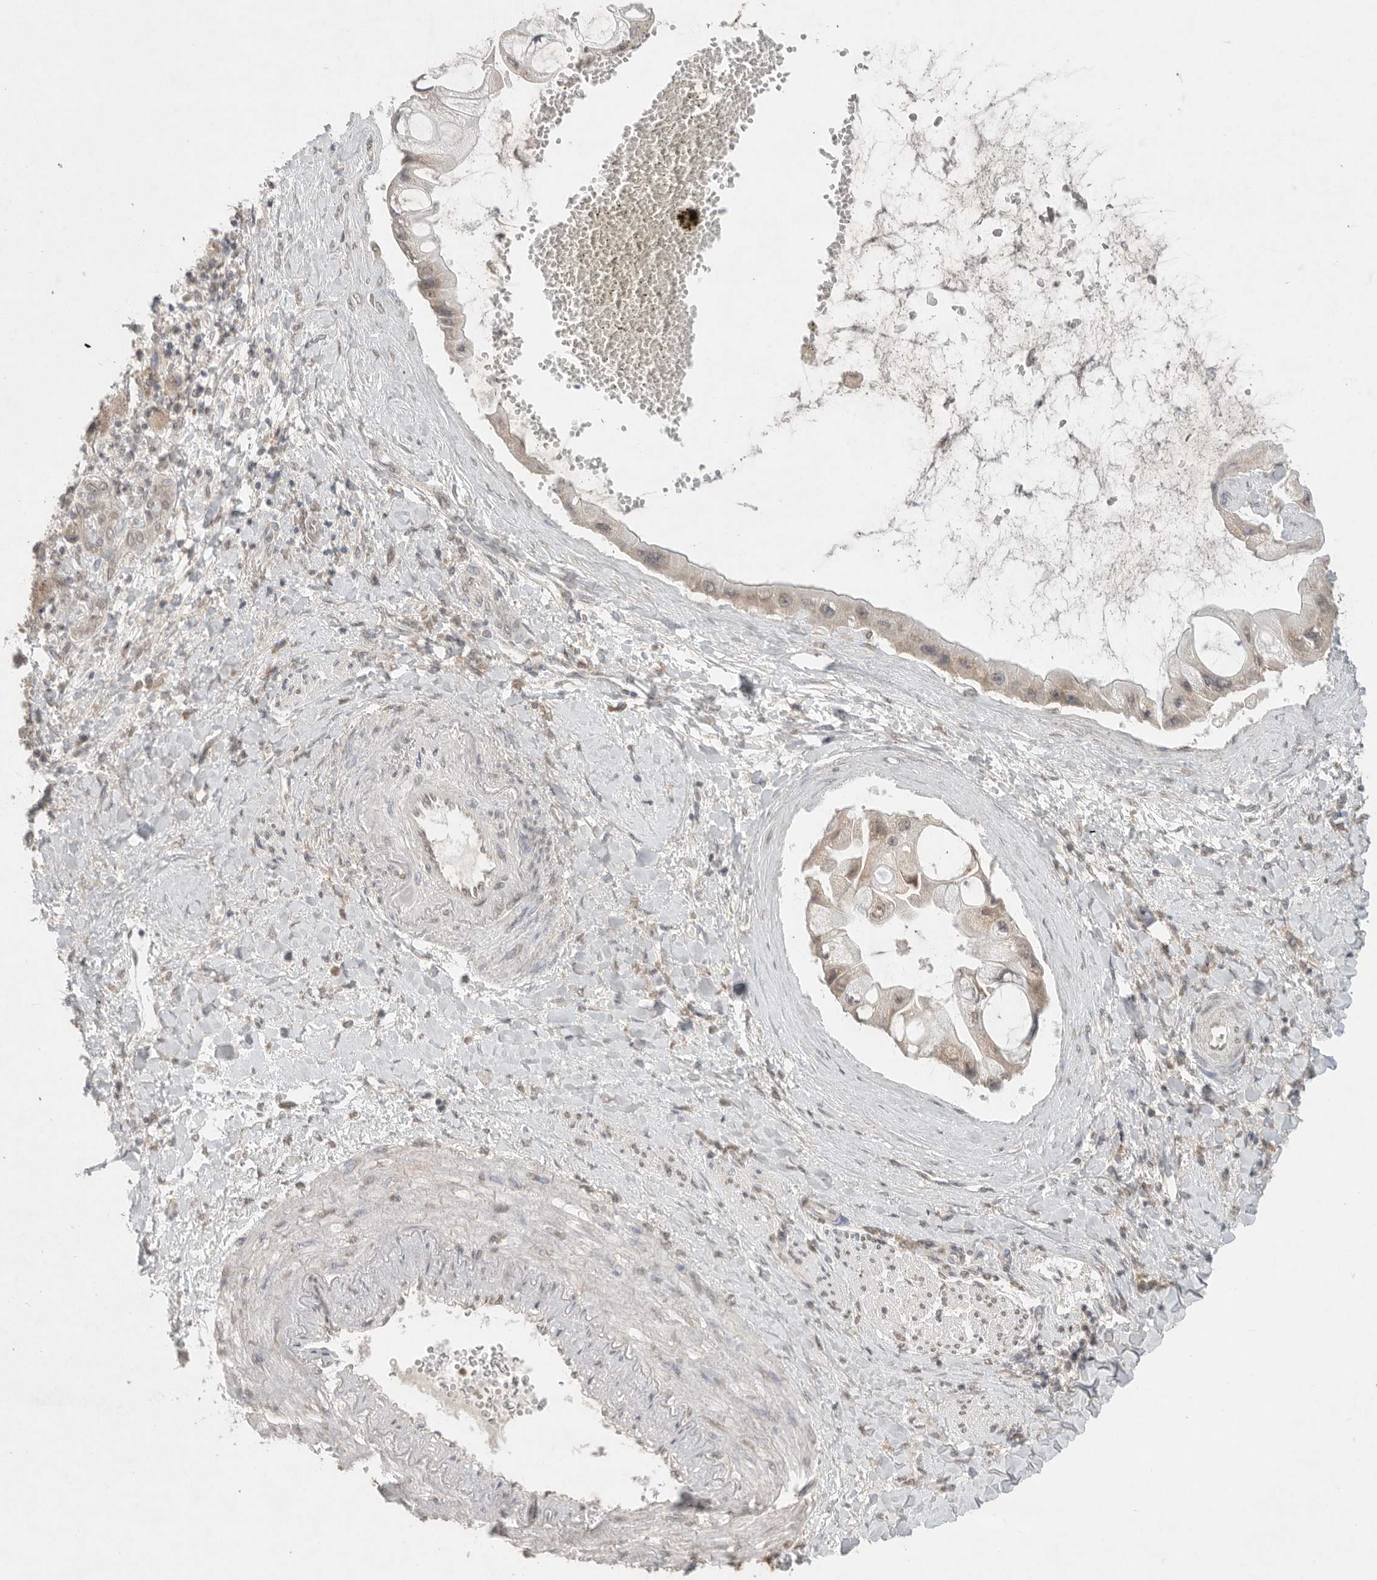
{"staining": {"intensity": "weak", "quantity": ">75%", "location": "cytoplasmic/membranous,nuclear"}, "tissue": "liver cancer", "cell_type": "Tumor cells", "image_type": "cancer", "snomed": [{"axis": "morphology", "description": "Cholangiocarcinoma"}, {"axis": "topography", "description": "Liver"}], "caption": "This photomicrograph shows immunohistochemistry (IHC) staining of liver cancer (cholangiocarcinoma), with low weak cytoplasmic/membranous and nuclear staining in approximately >75% of tumor cells.", "gene": "KLK5", "patient": {"sex": "male", "age": 50}}